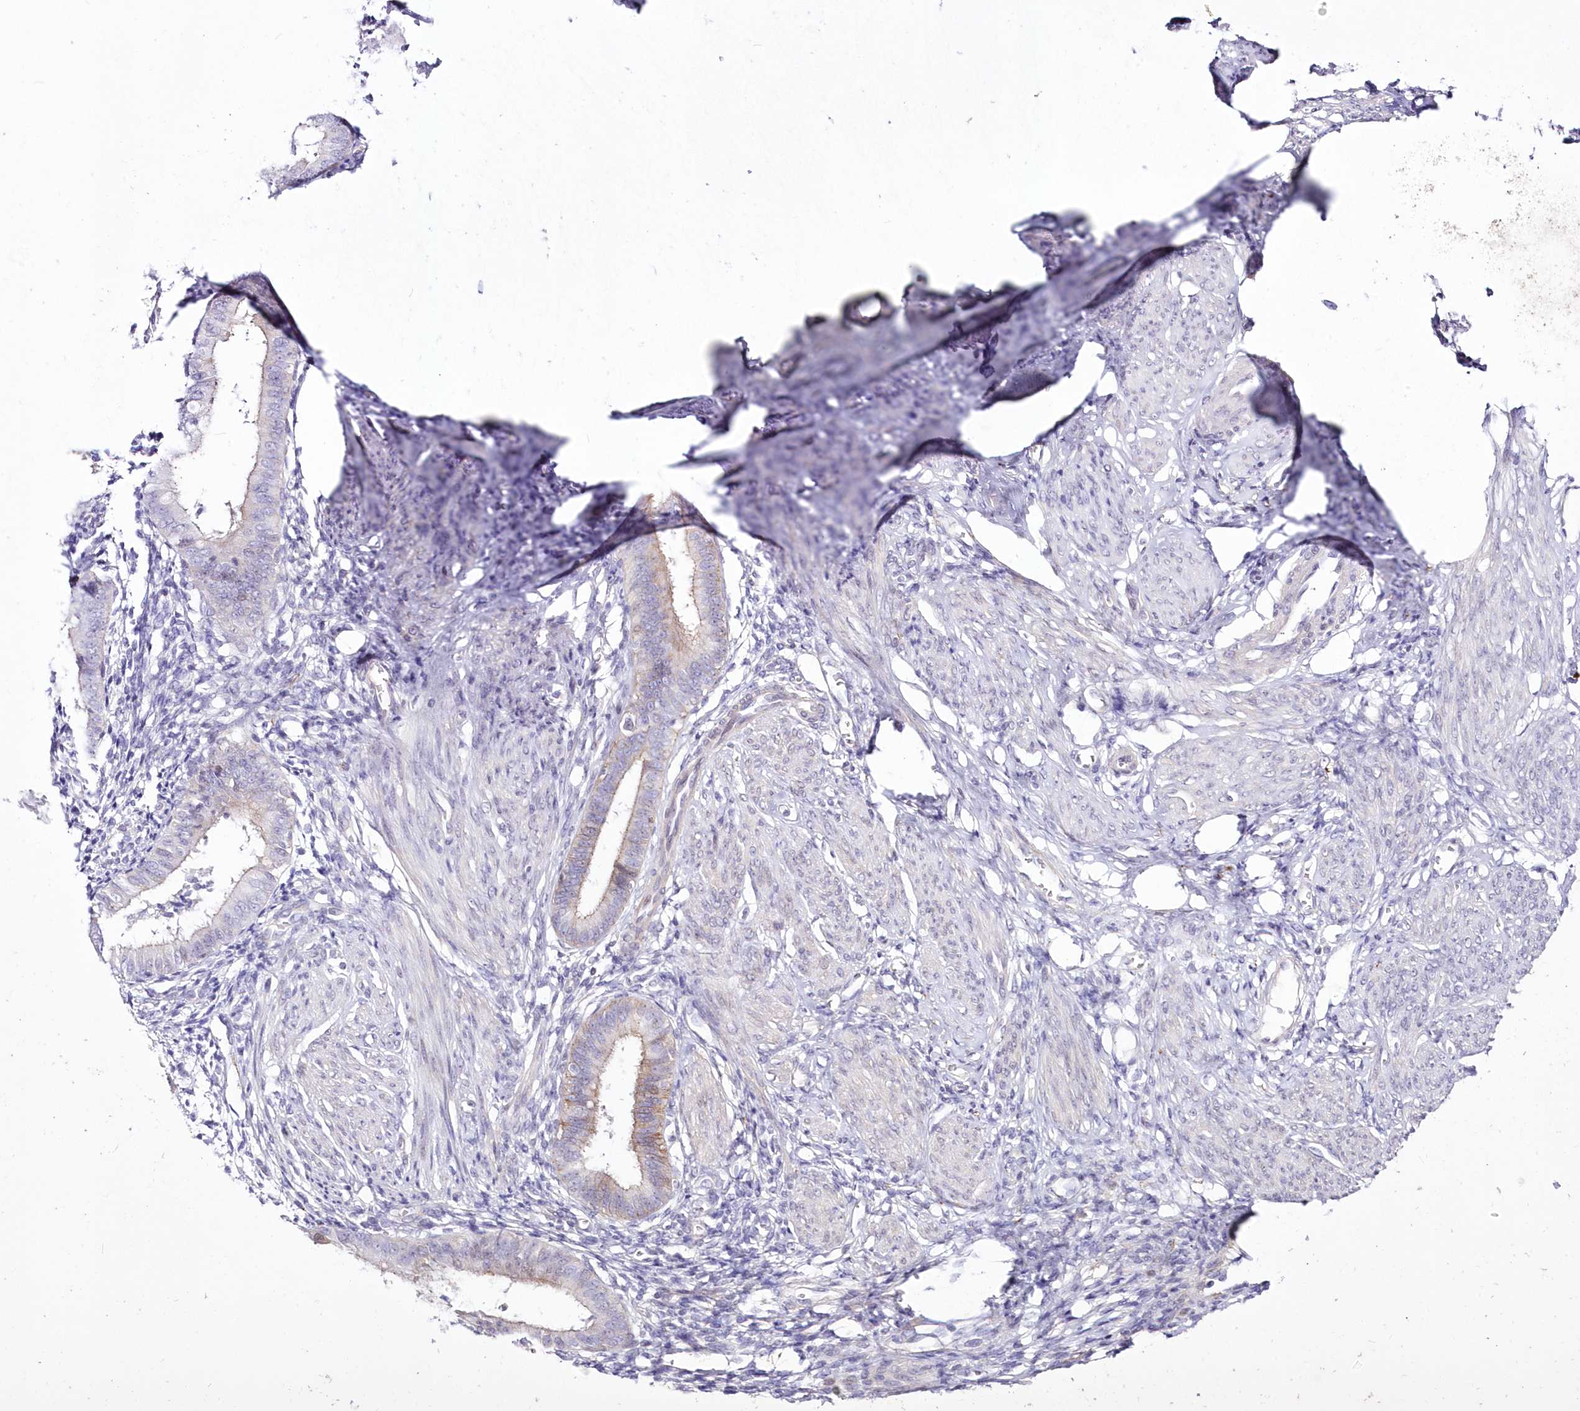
{"staining": {"intensity": "negative", "quantity": "none", "location": "none"}, "tissue": "endometrium", "cell_type": "Cells in endometrial stroma", "image_type": "normal", "snomed": [{"axis": "morphology", "description": "Normal tissue, NOS"}, {"axis": "topography", "description": "Uterus"}, {"axis": "topography", "description": "Endometrium"}], "caption": "High power microscopy micrograph of an IHC micrograph of normal endometrium, revealing no significant positivity in cells in endometrial stroma.", "gene": "FAM241B", "patient": {"sex": "female", "age": 48}}